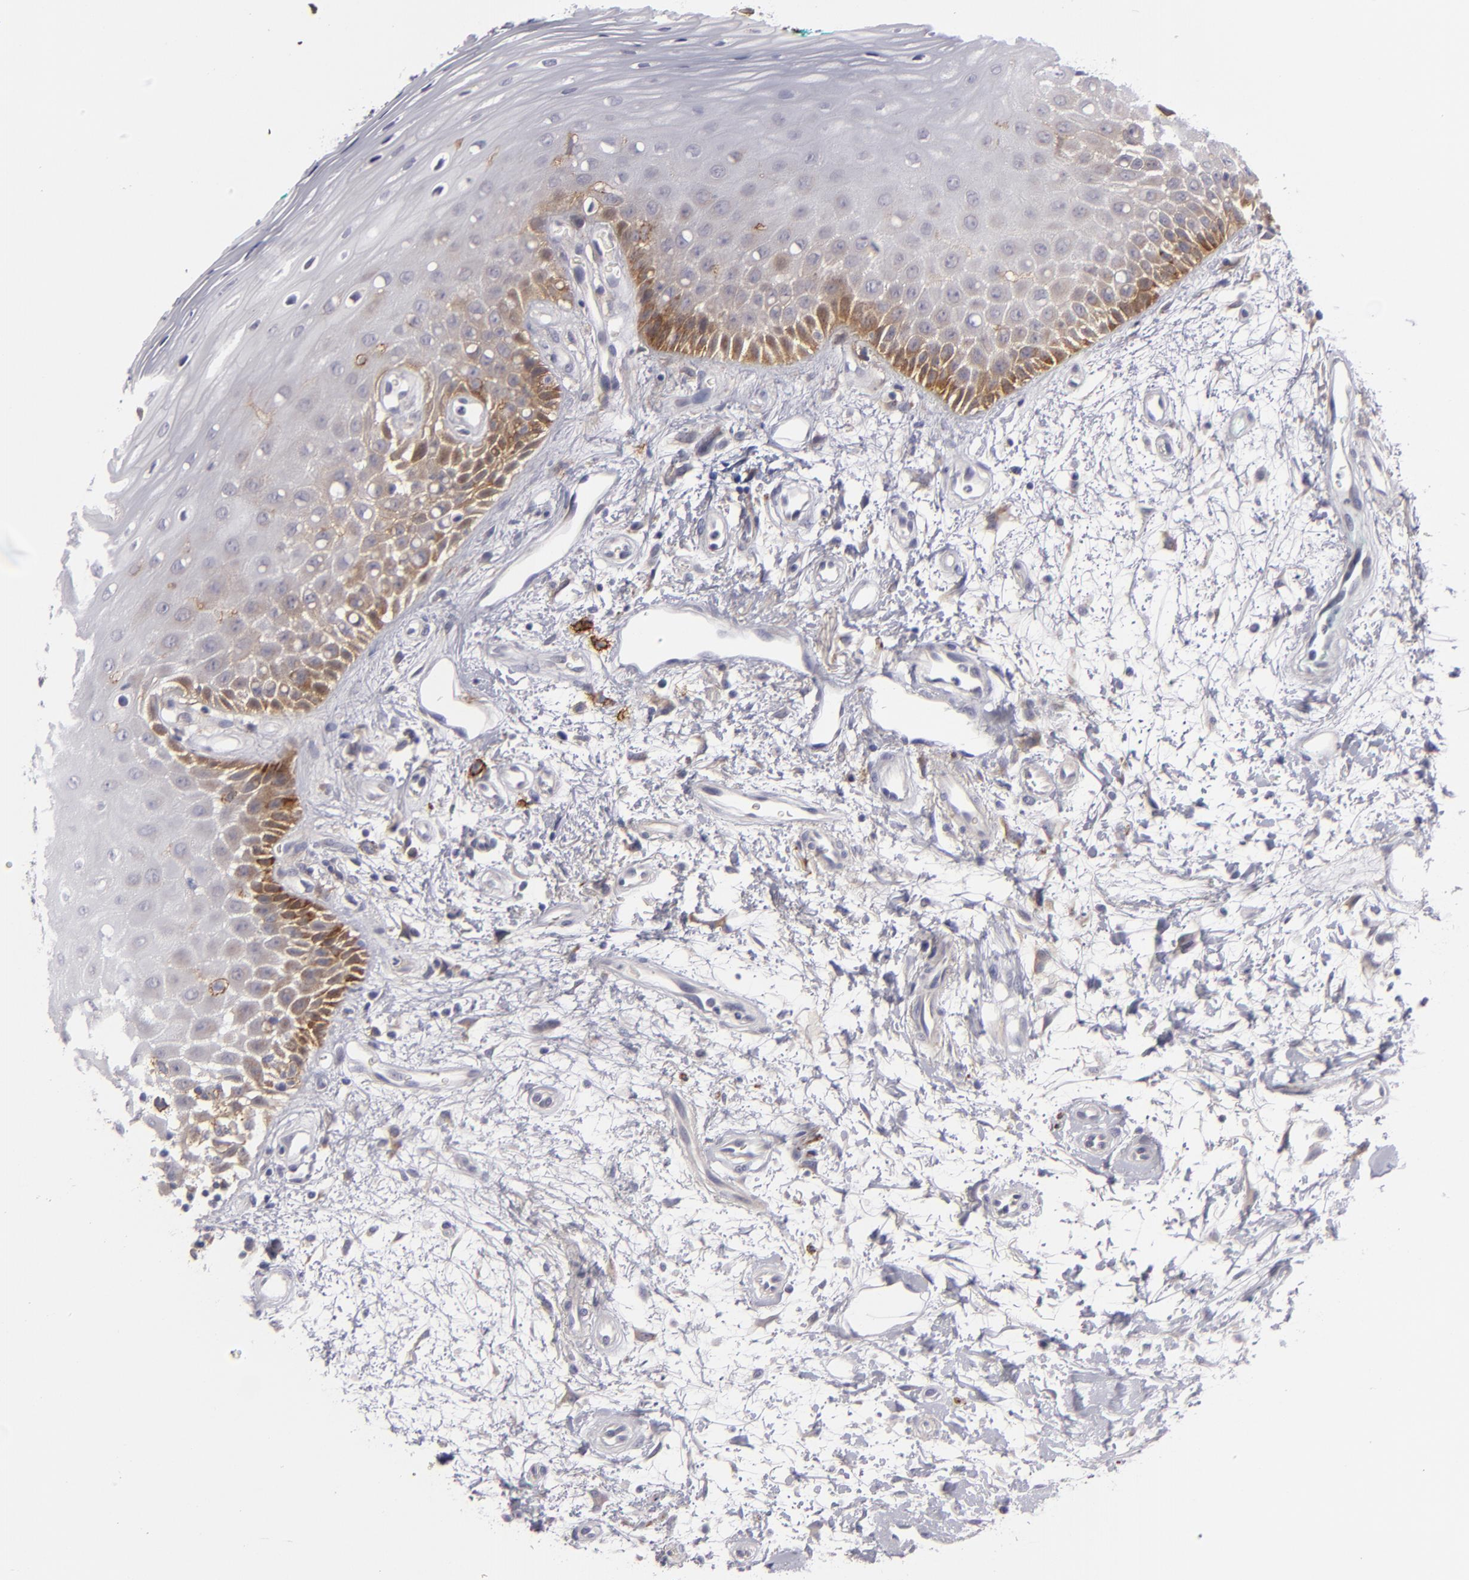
{"staining": {"intensity": "moderate", "quantity": "<25%", "location": "cytoplasmic/membranous"}, "tissue": "oral mucosa", "cell_type": "Squamous epithelial cells", "image_type": "normal", "snomed": [{"axis": "morphology", "description": "Normal tissue, NOS"}, {"axis": "morphology", "description": "Squamous cell carcinoma, NOS"}, {"axis": "topography", "description": "Skeletal muscle"}, {"axis": "topography", "description": "Oral tissue"}, {"axis": "topography", "description": "Head-Neck"}], "caption": "The immunohistochemical stain labels moderate cytoplasmic/membranous expression in squamous epithelial cells of unremarkable oral mucosa.", "gene": "ALCAM", "patient": {"sex": "female", "age": 84}}